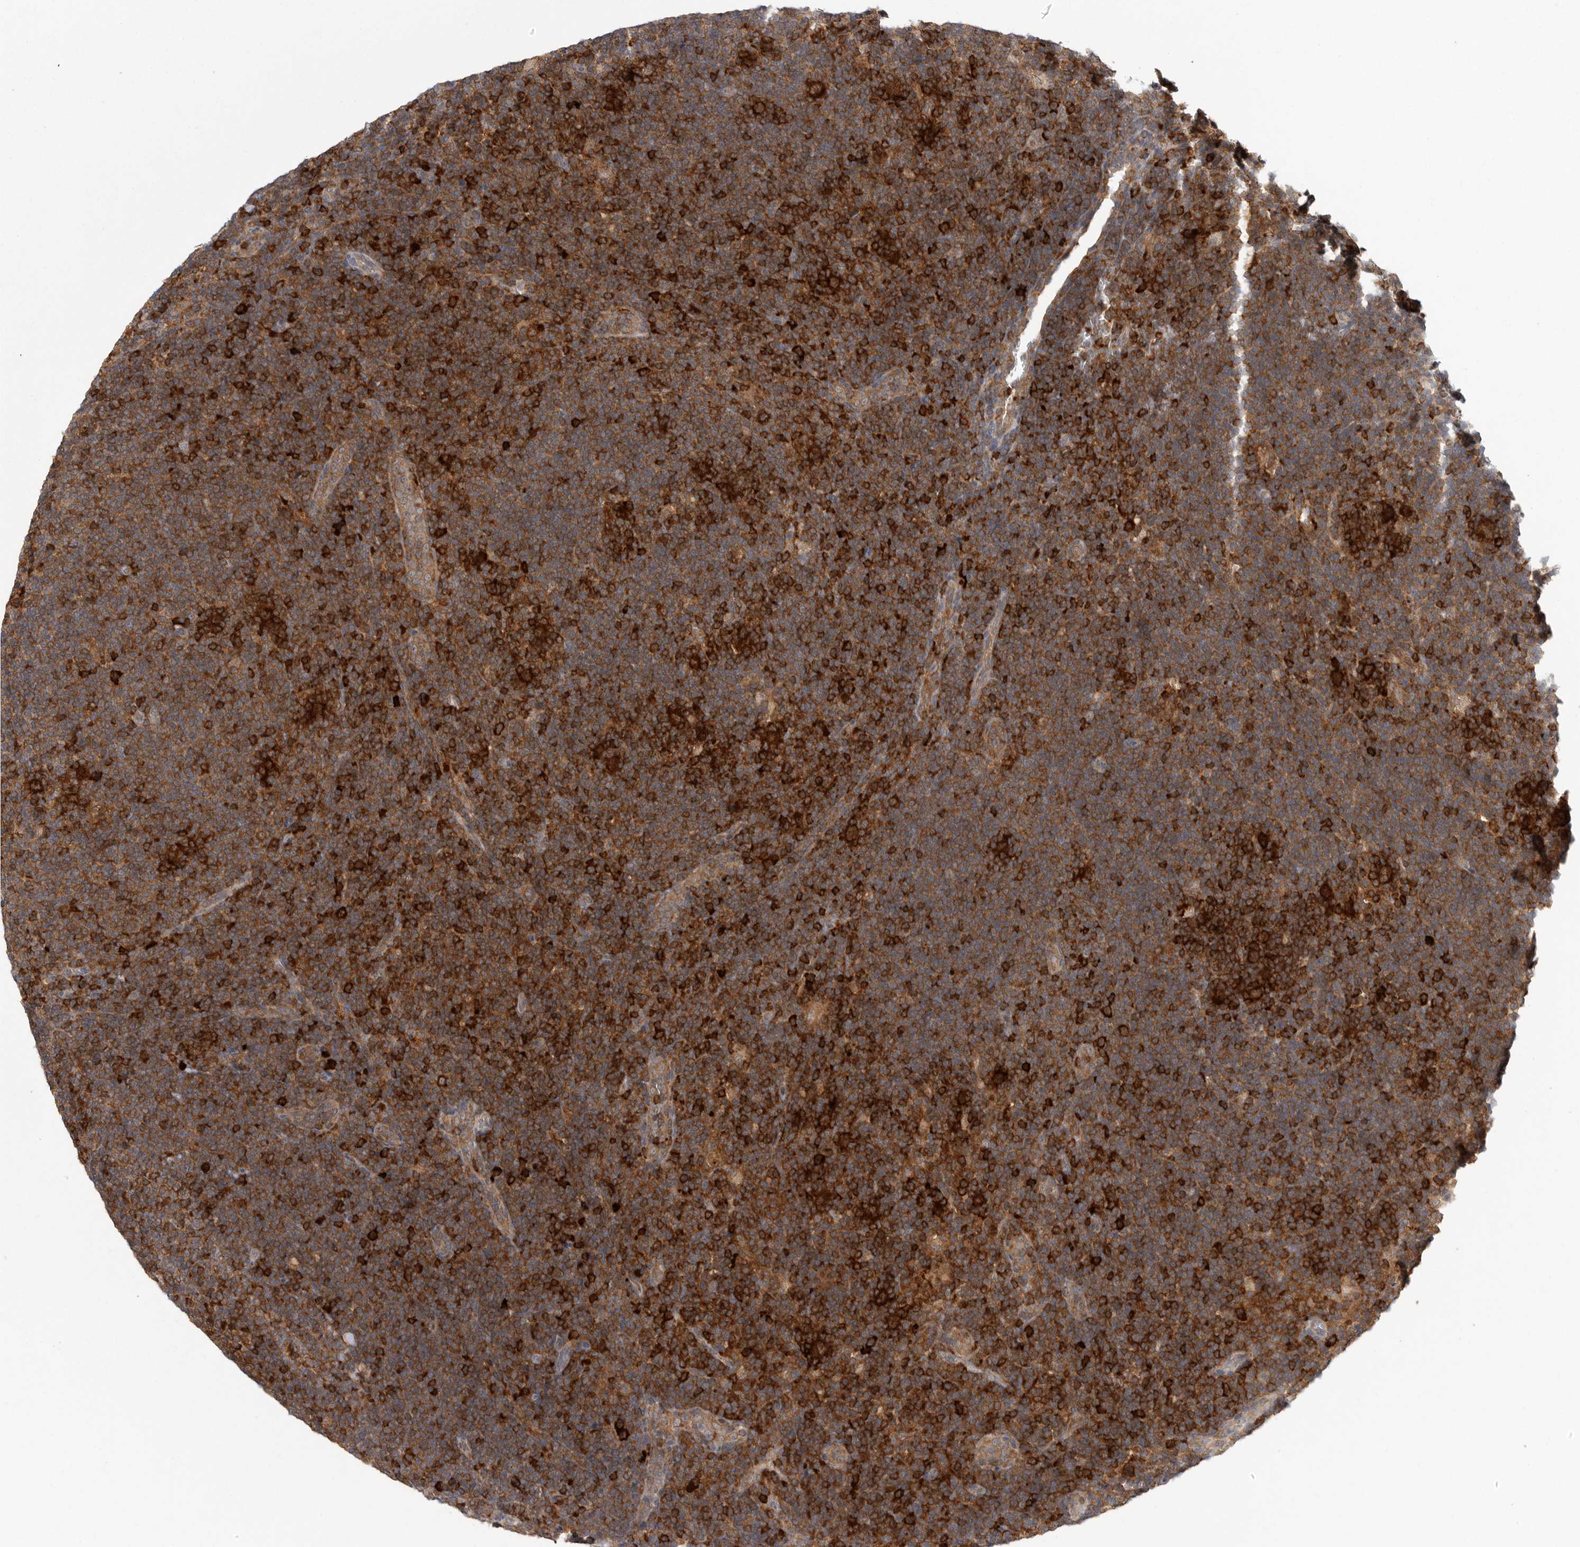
{"staining": {"intensity": "moderate", "quantity": "25%-75%", "location": "cytoplasmic/membranous,nuclear"}, "tissue": "lymphoma", "cell_type": "Tumor cells", "image_type": "cancer", "snomed": [{"axis": "morphology", "description": "Hodgkin's disease, NOS"}, {"axis": "topography", "description": "Lymph node"}], "caption": "Moderate cytoplasmic/membranous and nuclear positivity is appreciated in about 25%-75% of tumor cells in lymphoma.", "gene": "CACYBP", "patient": {"sex": "female", "age": 57}}